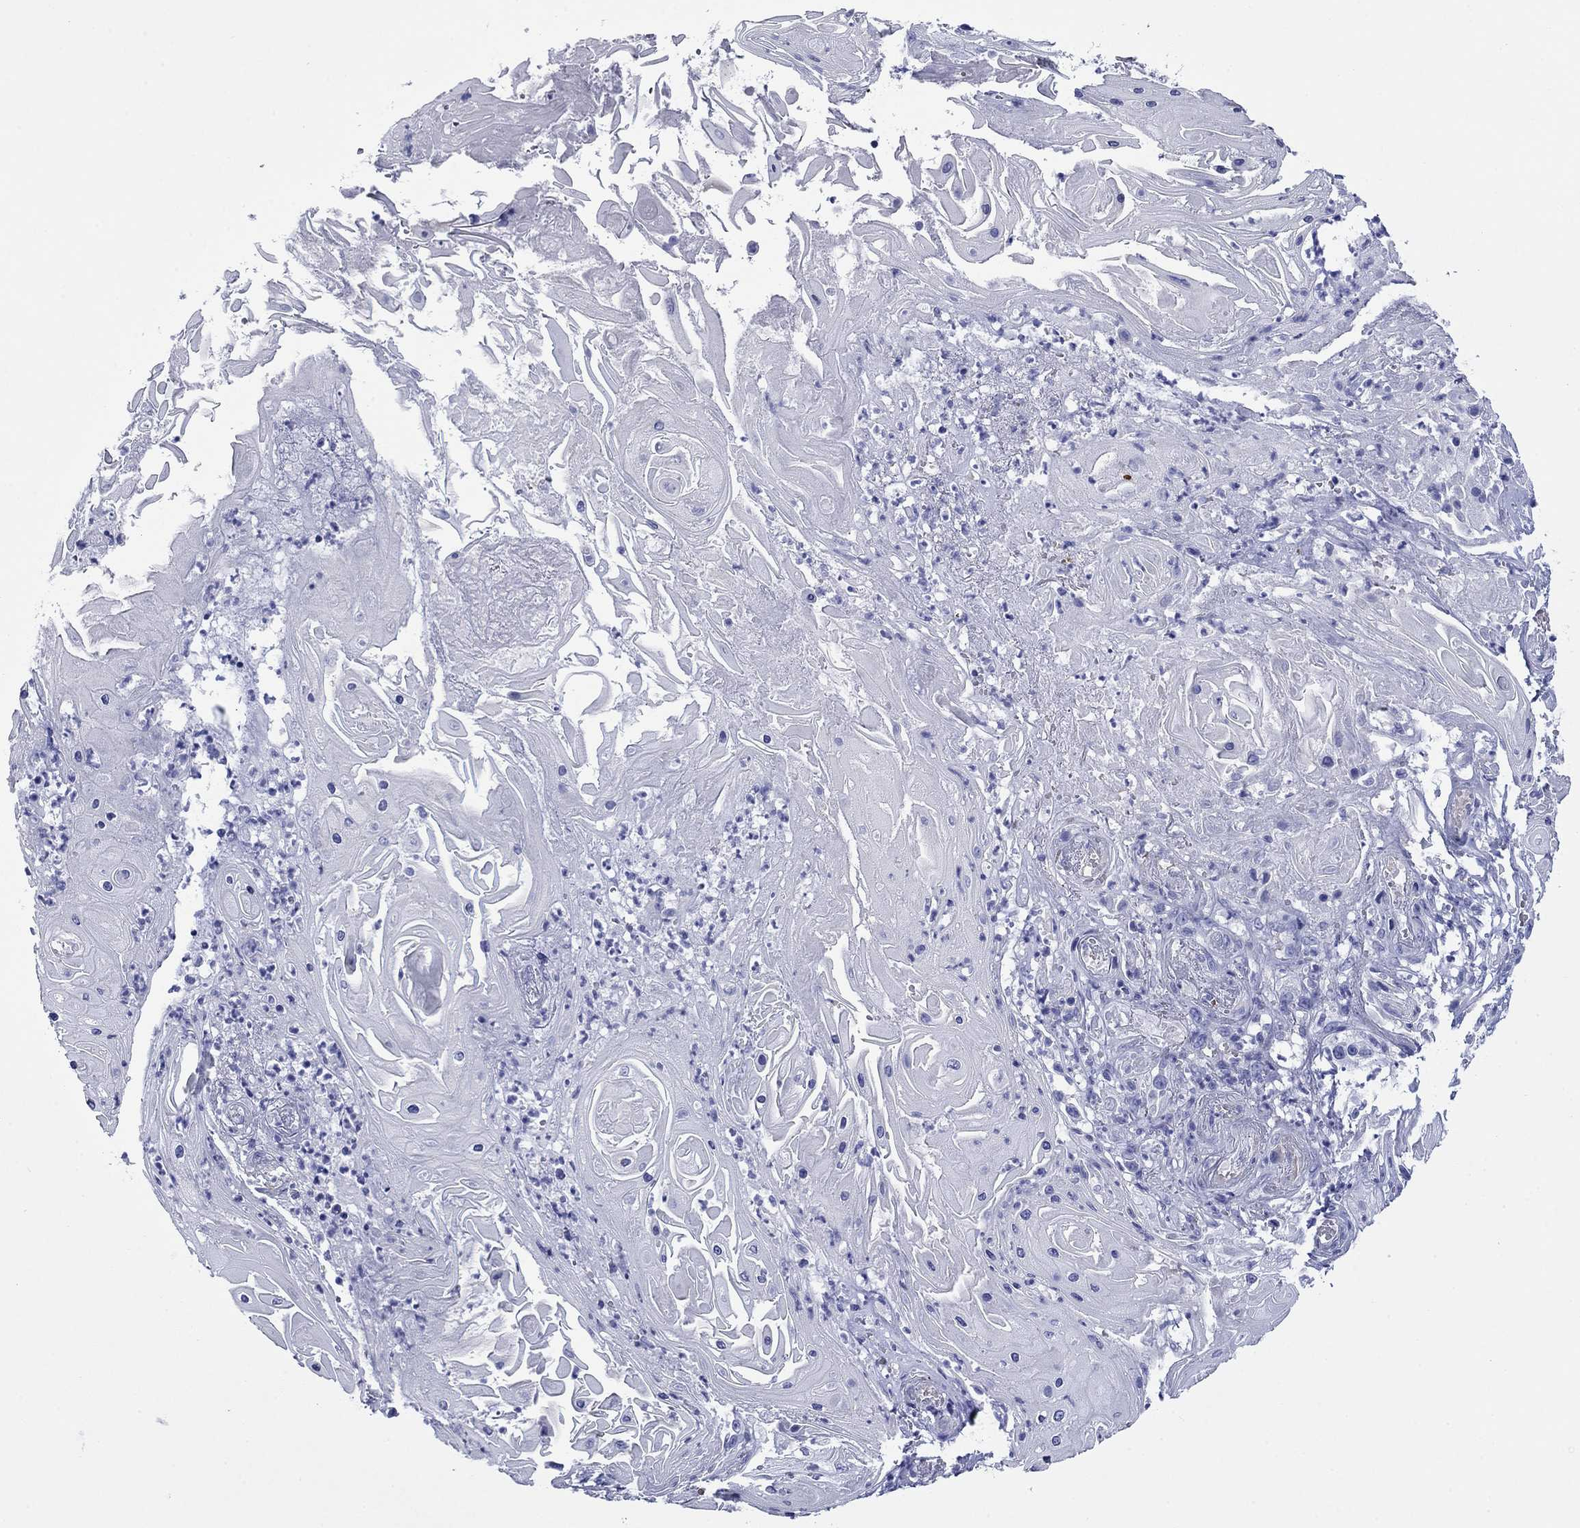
{"staining": {"intensity": "negative", "quantity": "none", "location": "none"}, "tissue": "skin cancer", "cell_type": "Tumor cells", "image_type": "cancer", "snomed": [{"axis": "morphology", "description": "Squamous cell carcinoma, NOS"}, {"axis": "topography", "description": "Skin"}], "caption": "Immunohistochemistry (IHC) of human skin cancer (squamous cell carcinoma) exhibits no expression in tumor cells. Nuclei are stained in blue.", "gene": "ROM1", "patient": {"sex": "male", "age": 62}}